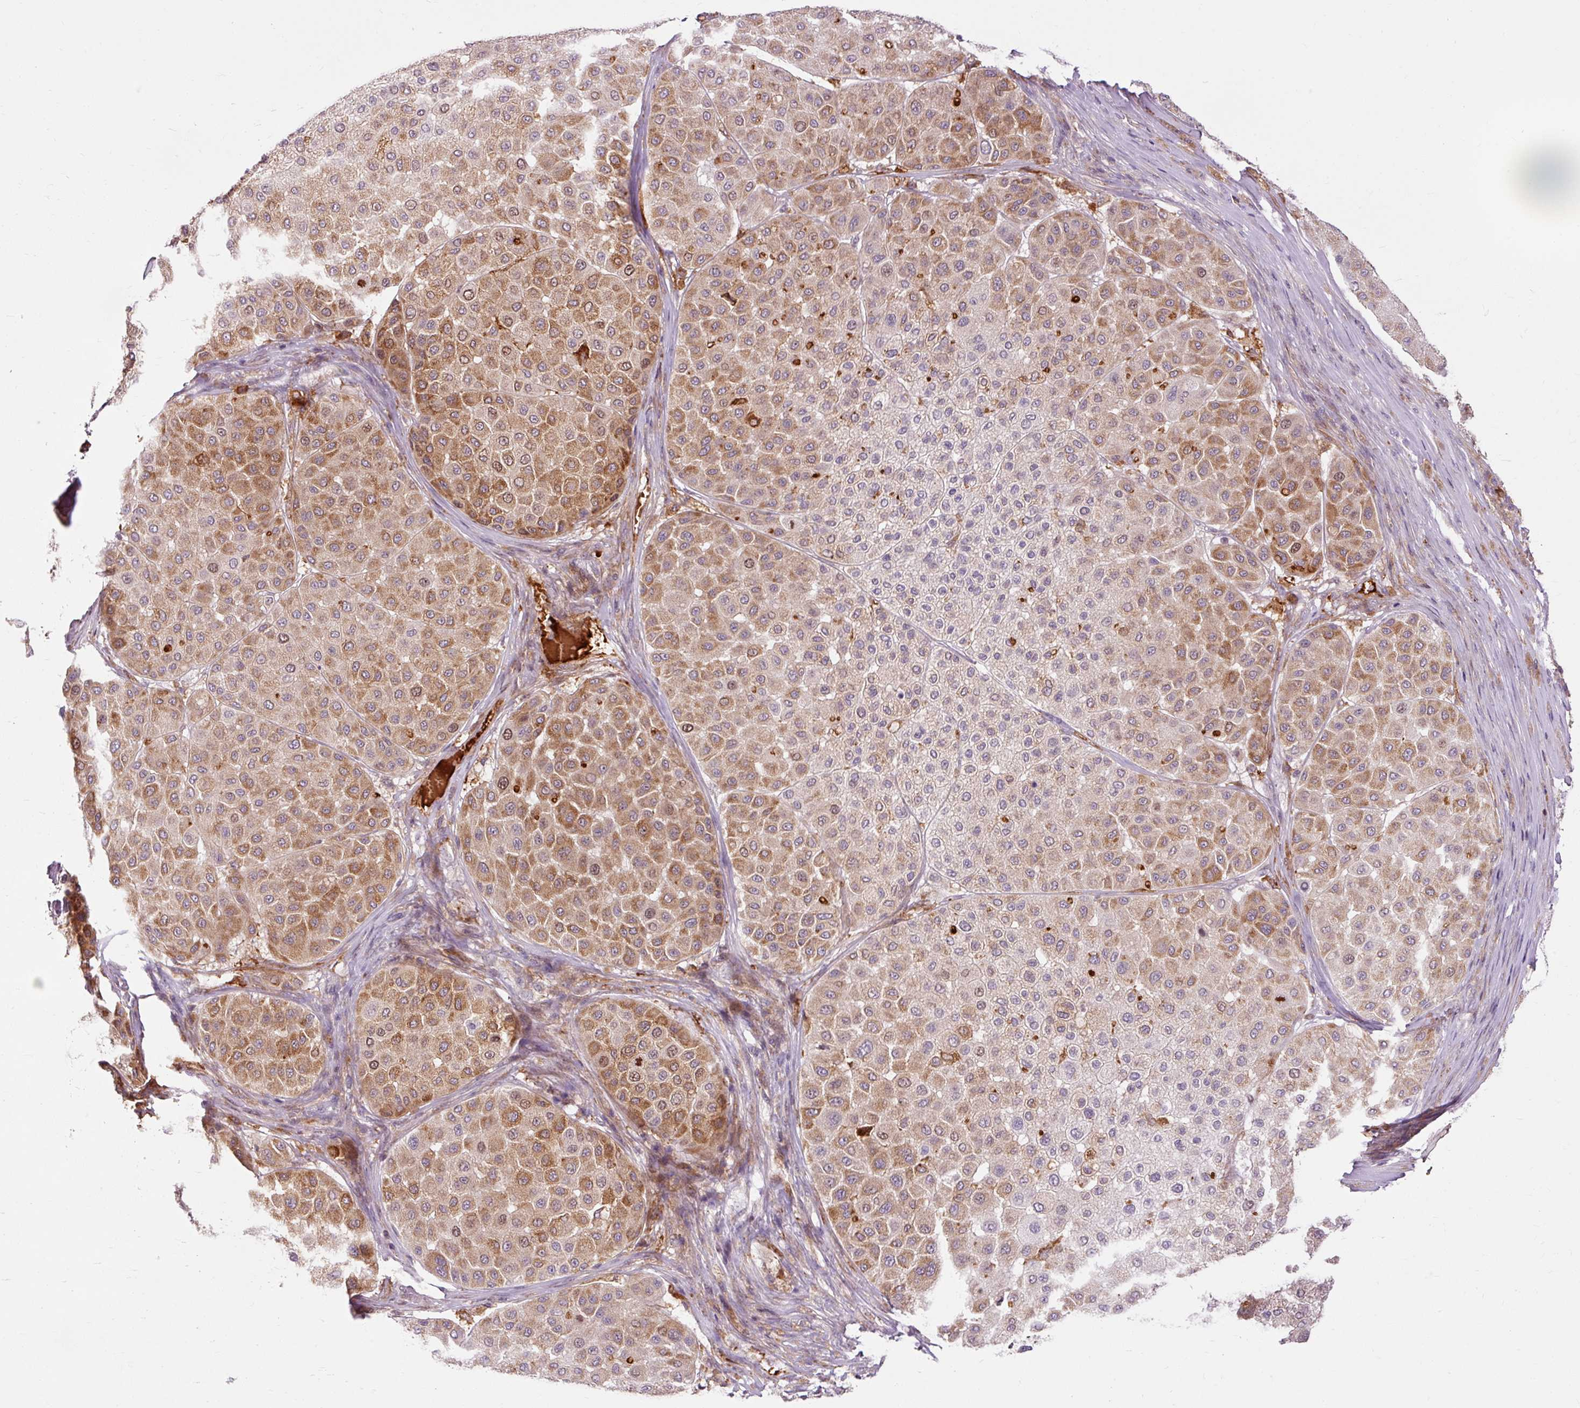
{"staining": {"intensity": "moderate", "quantity": "25%-75%", "location": "cytoplasmic/membranous"}, "tissue": "melanoma", "cell_type": "Tumor cells", "image_type": "cancer", "snomed": [{"axis": "morphology", "description": "Malignant melanoma, Metastatic site"}, {"axis": "topography", "description": "Smooth muscle"}], "caption": "A brown stain shows moderate cytoplasmic/membranous staining of a protein in melanoma tumor cells. (DAB = brown stain, brightfield microscopy at high magnification).", "gene": "CEBPZ", "patient": {"sex": "male", "age": 41}}